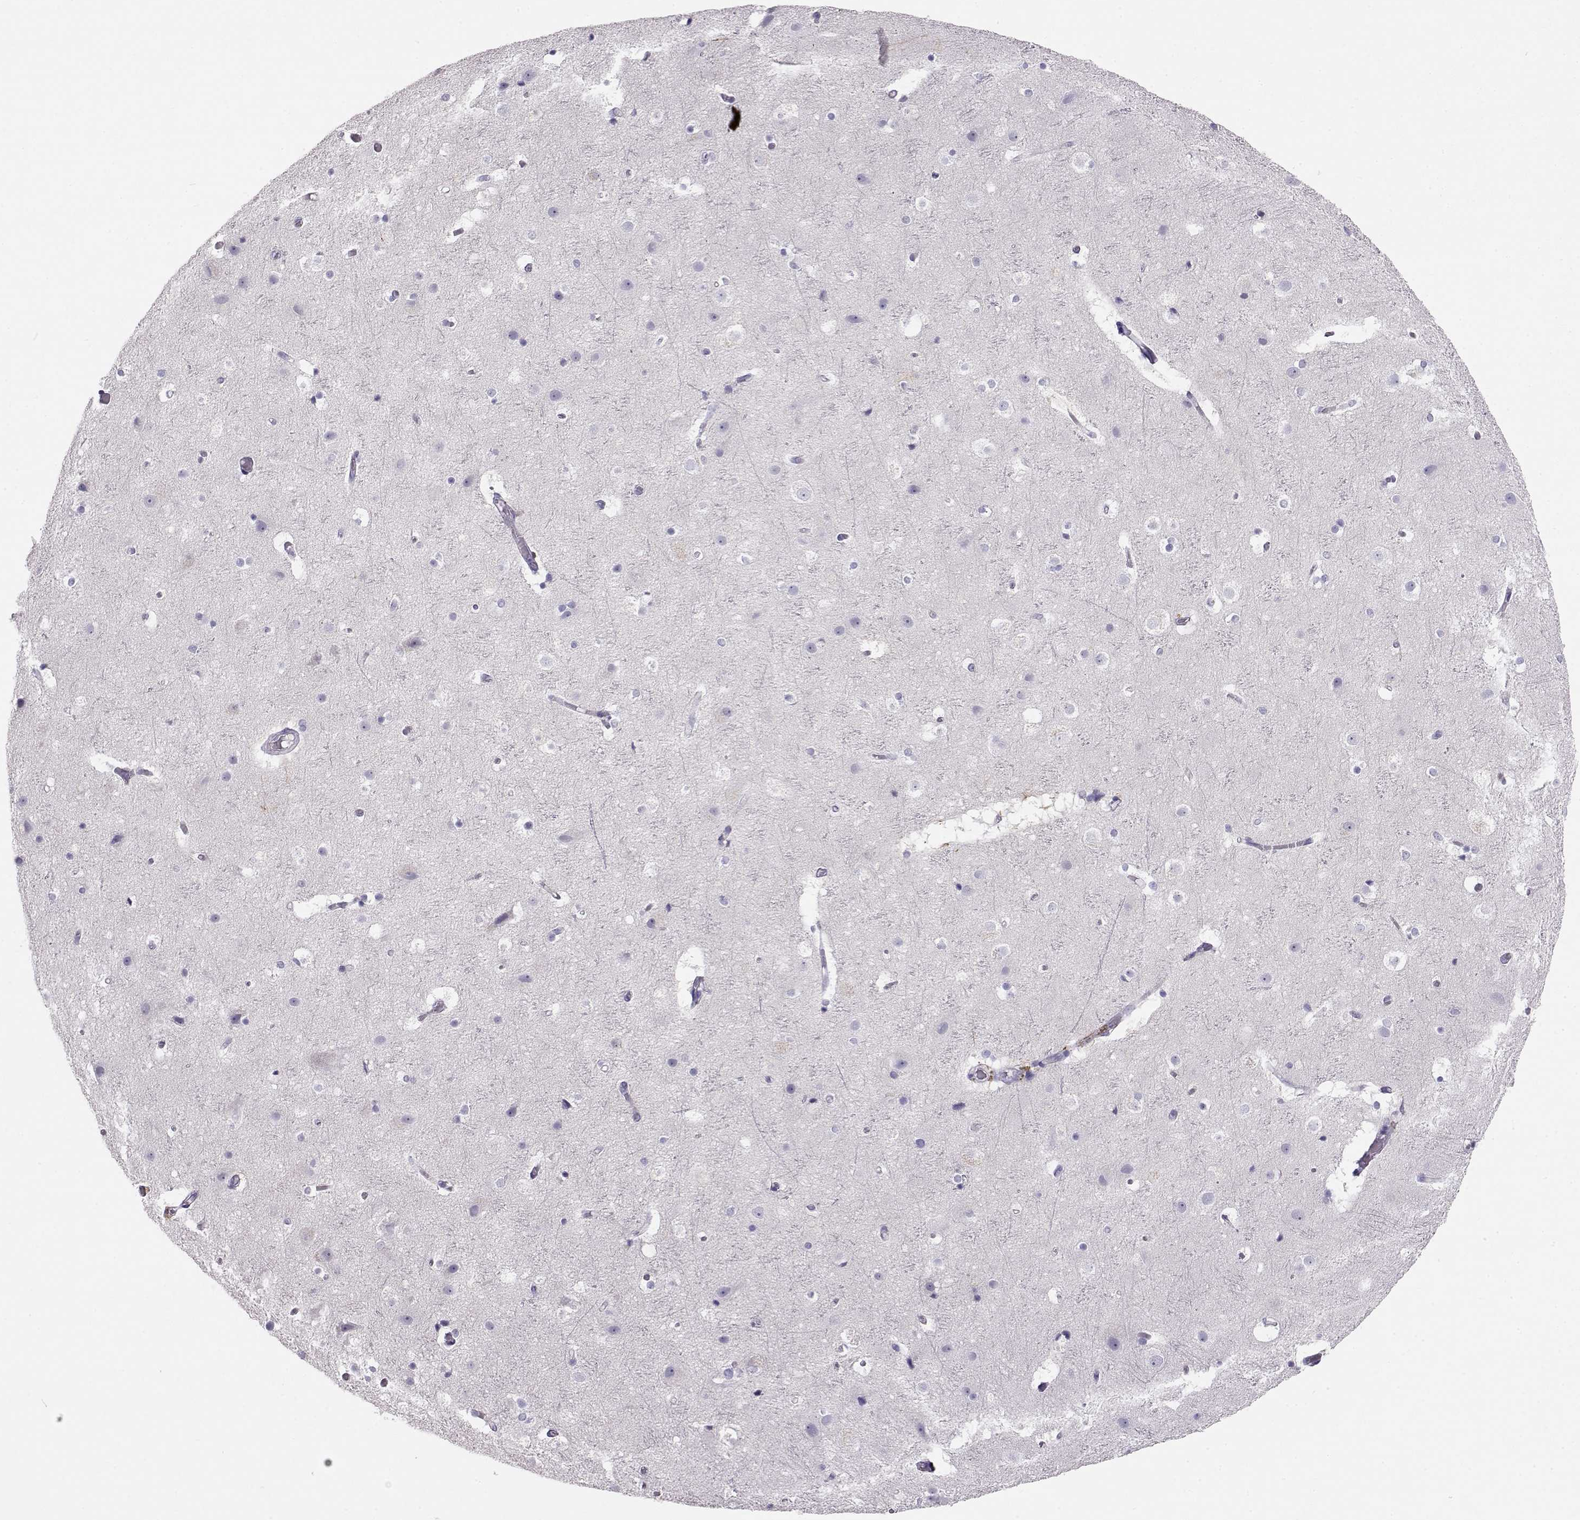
{"staining": {"intensity": "negative", "quantity": "none", "location": "none"}, "tissue": "cerebral cortex", "cell_type": "Endothelial cells", "image_type": "normal", "snomed": [{"axis": "morphology", "description": "Normal tissue, NOS"}, {"axis": "topography", "description": "Cerebral cortex"}], "caption": "This is a histopathology image of immunohistochemistry (IHC) staining of normal cerebral cortex, which shows no expression in endothelial cells.", "gene": "OPN5", "patient": {"sex": "female", "age": 52}}